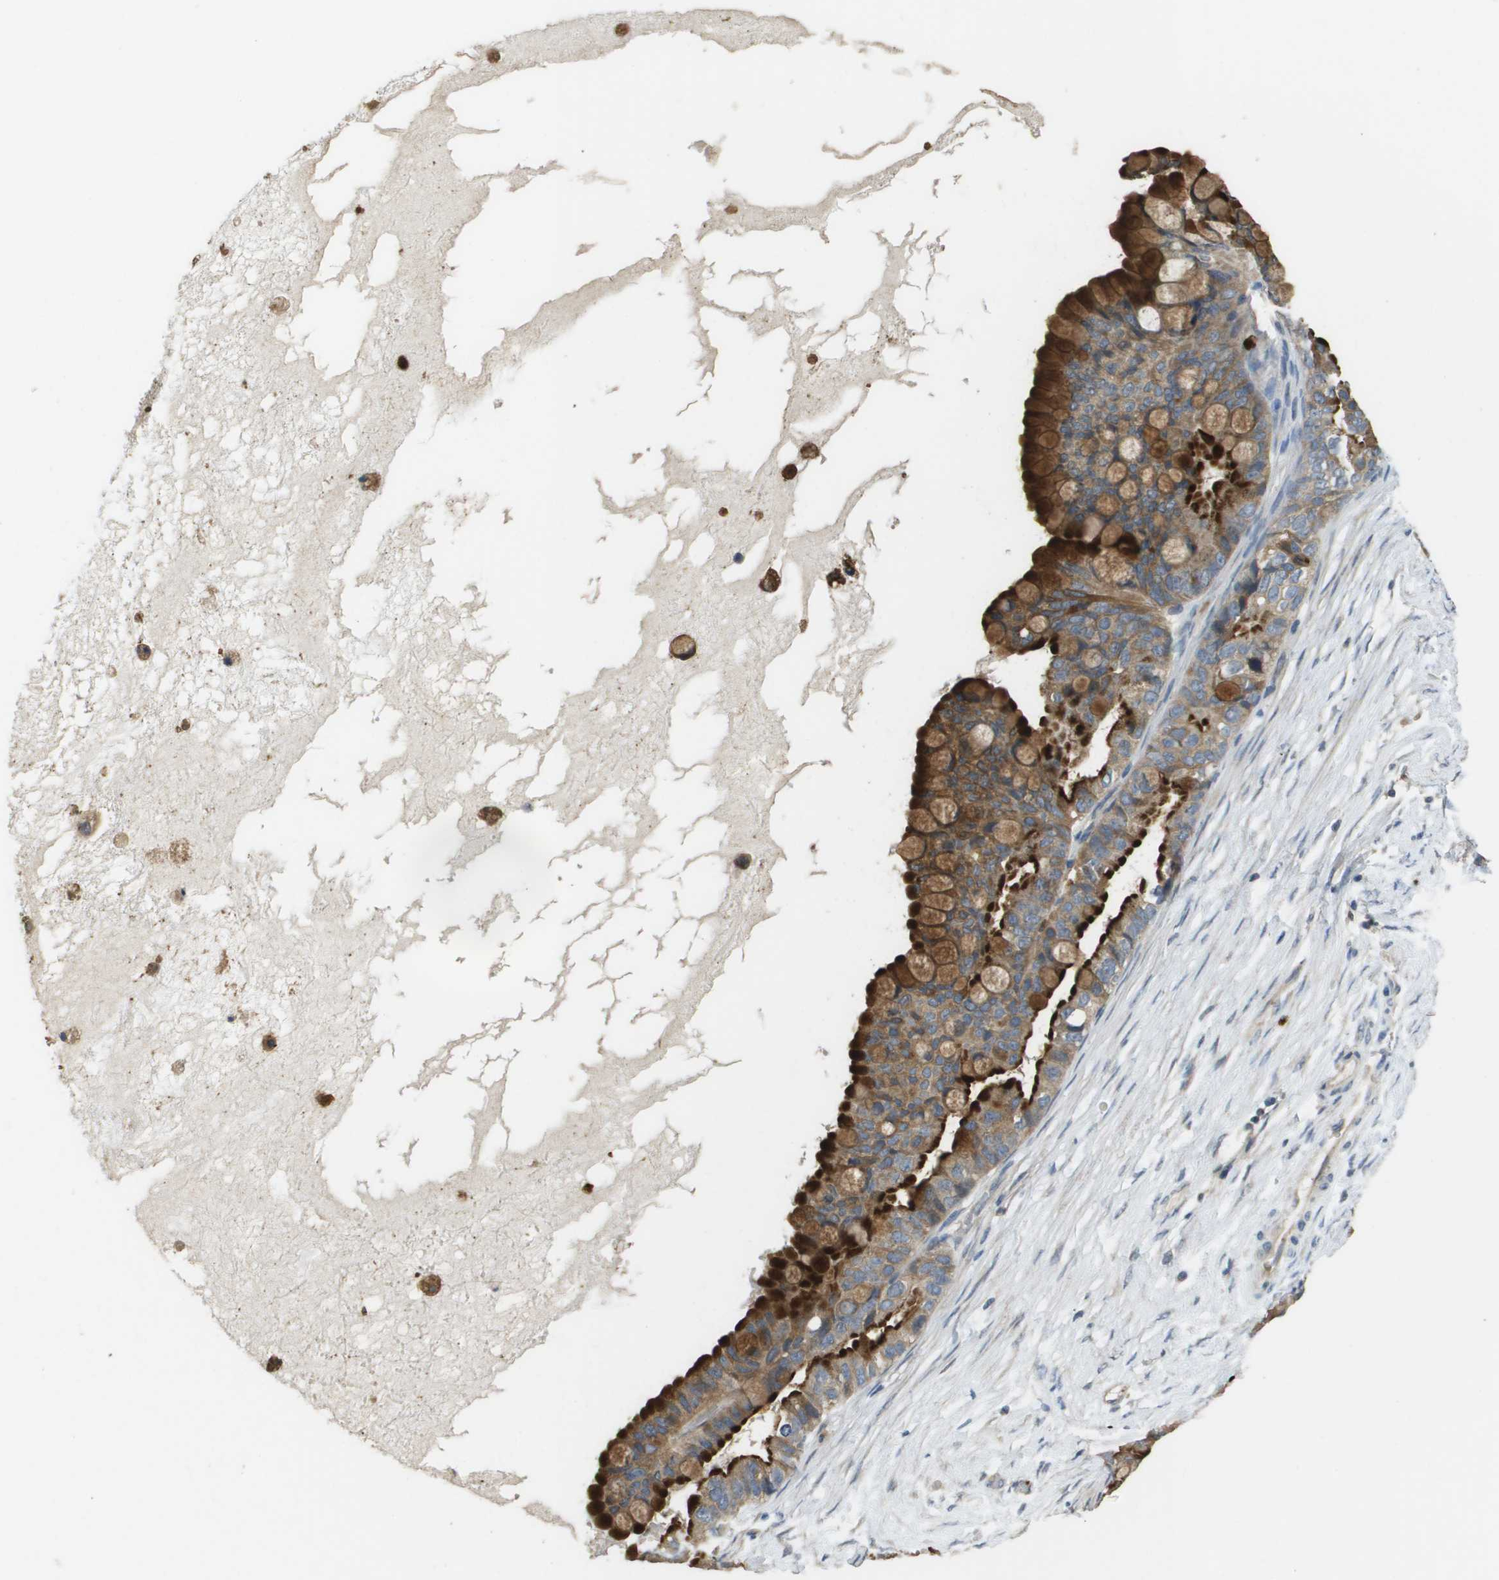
{"staining": {"intensity": "strong", "quantity": ">75%", "location": "cytoplasmic/membranous"}, "tissue": "ovarian cancer", "cell_type": "Tumor cells", "image_type": "cancer", "snomed": [{"axis": "morphology", "description": "Cystadenocarcinoma, mucinous, NOS"}, {"axis": "topography", "description": "Ovary"}], "caption": "Immunohistochemistry histopathology image of neoplastic tissue: human ovarian cancer (mucinous cystadenocarcinoma) stained using immunohistochemistry displays high levels of strong protein expression localized specifically in the cytoplasmic/membranous of tumor cells, appearing as a cytoplasmic/membranous brown color.", "gene": "RAB27B", "patient": {"sex": "female", "age": 80}}